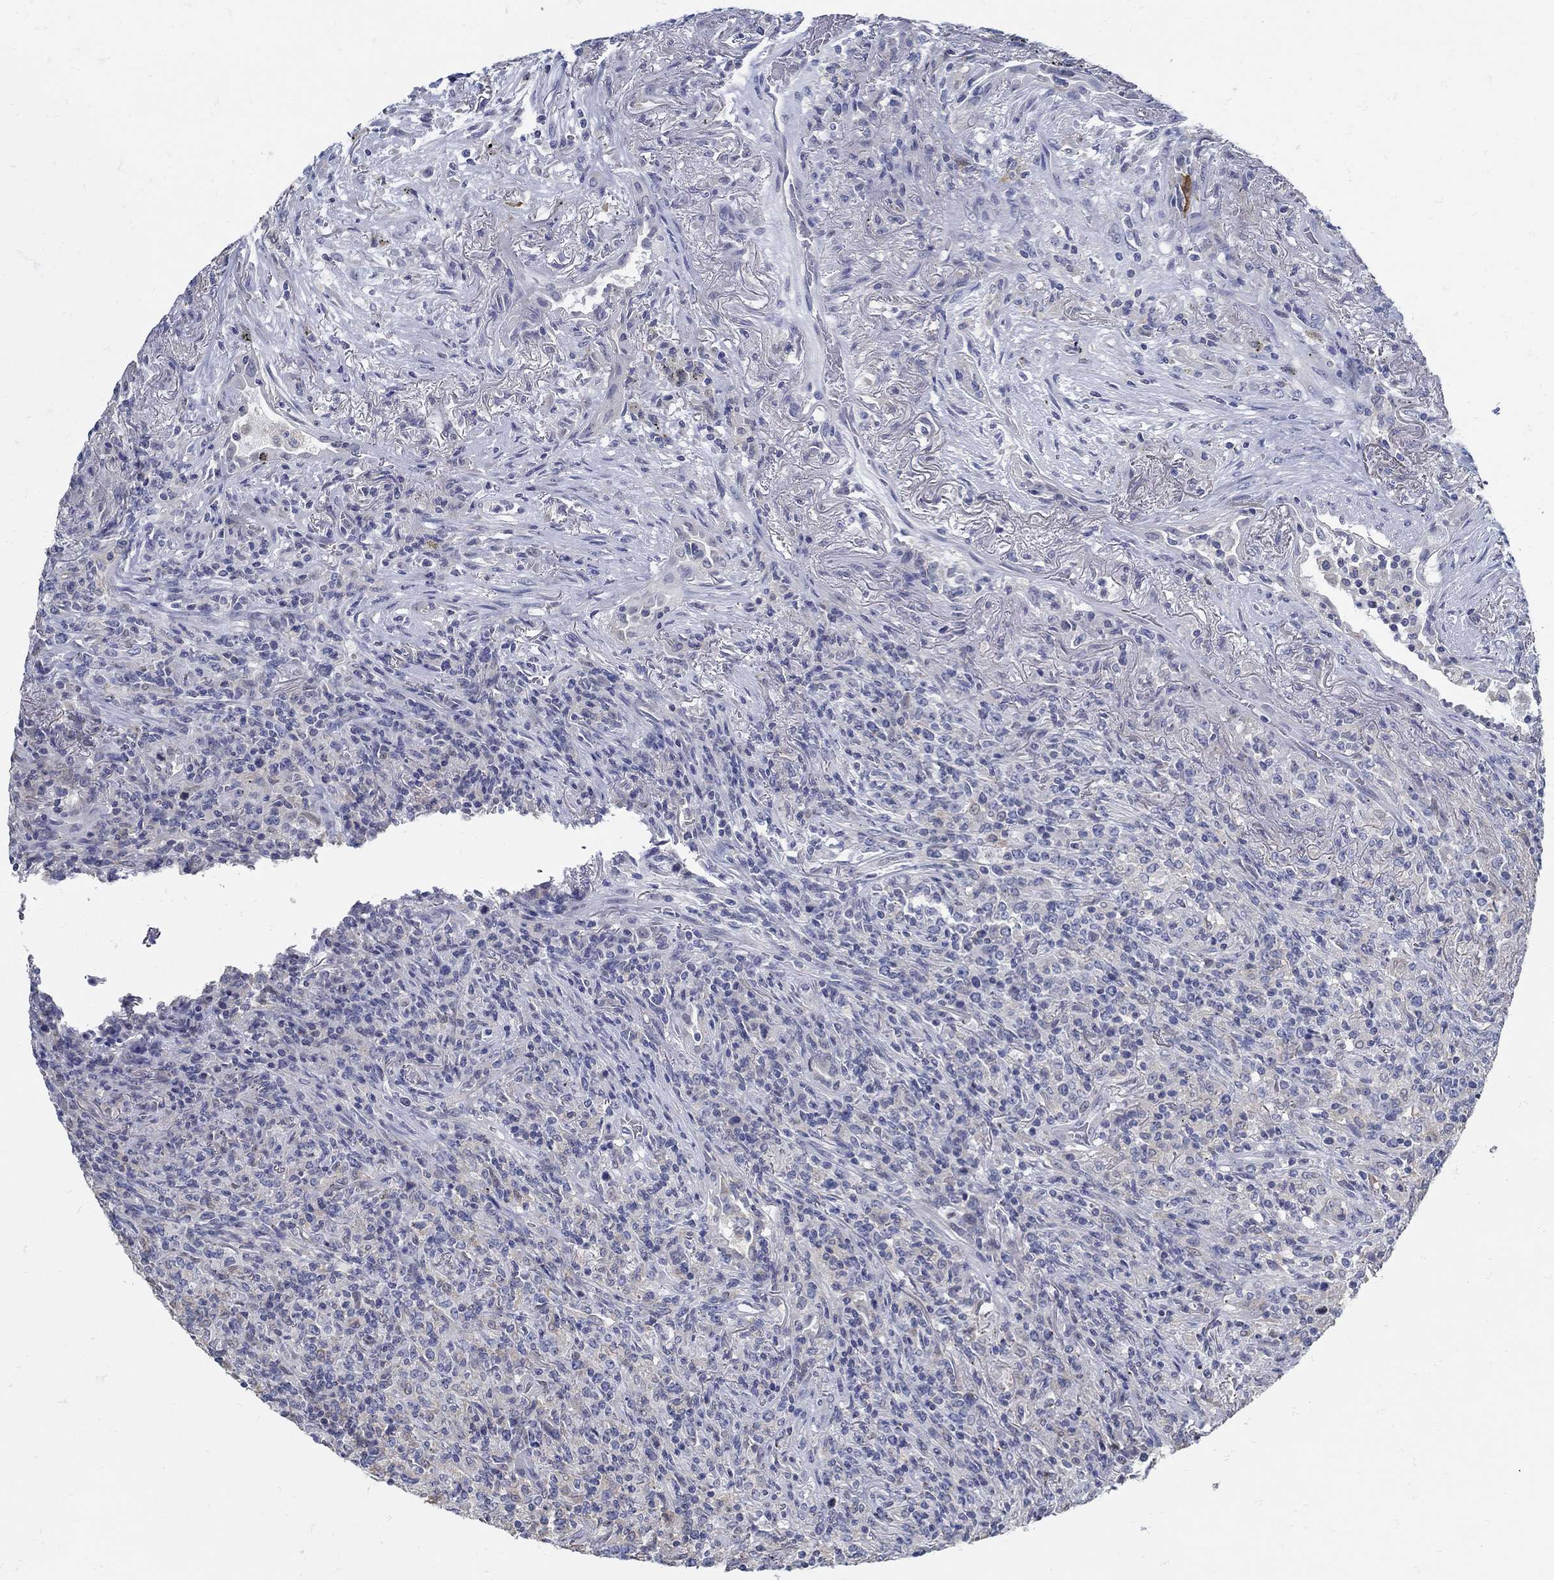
{"staining": {"intensity": "negative", "quantity": "none", "location": "none"}, "tissue": "lymphoma", "cell_type": "Tumor cells", "image_type": "cancer", "snomed": [{"axis": "morphology", "description": "Malignant lymphoma, non-Hodgkin's type, High grade"}, {"axis": "topography", "description": "Lung"}], "caption": "The immunohistochemistry (IHC) image has no significant staining in tumor cells of malignant lymphoma, non-Hodgkin's type (high-grade) tissue.", "gene": "ZFAND4", "patient": {"sex": "male", "age": 79}}